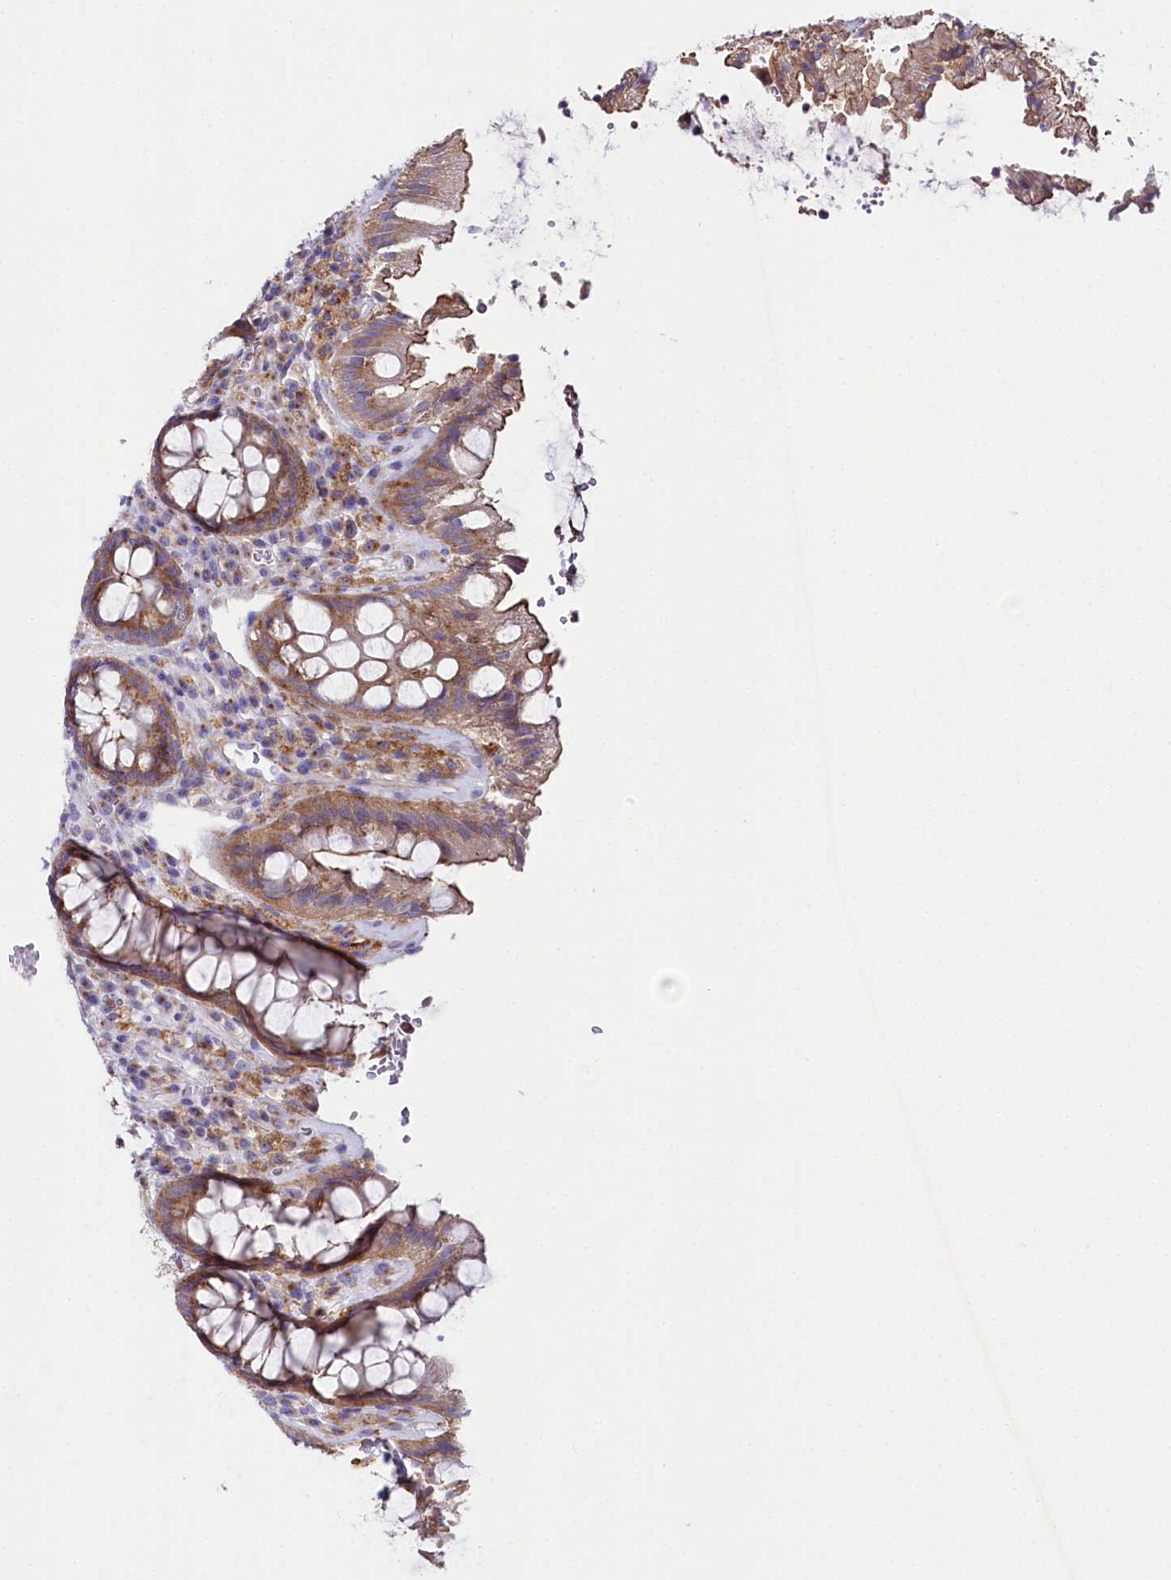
{"staining": {"intensity": "moderate", "quantity": ">75%", "location": "cytoplasmic/membranous"}, "tissue": "rectum", "cell_type": "Glandular cells", "image_type": "normal", "snomed": [{"axis": "morphology", "description": "Normal tissue, NOS"}, {"axis": "topography", "description": "Rectum"}], "caption": "Protein analysis of benign rectum exhibits moderate cytoplasmic/membranous staining in about >75% of glandular cells.", "gene": "STX6", "patient": {"sex": "female", "age": 46}}